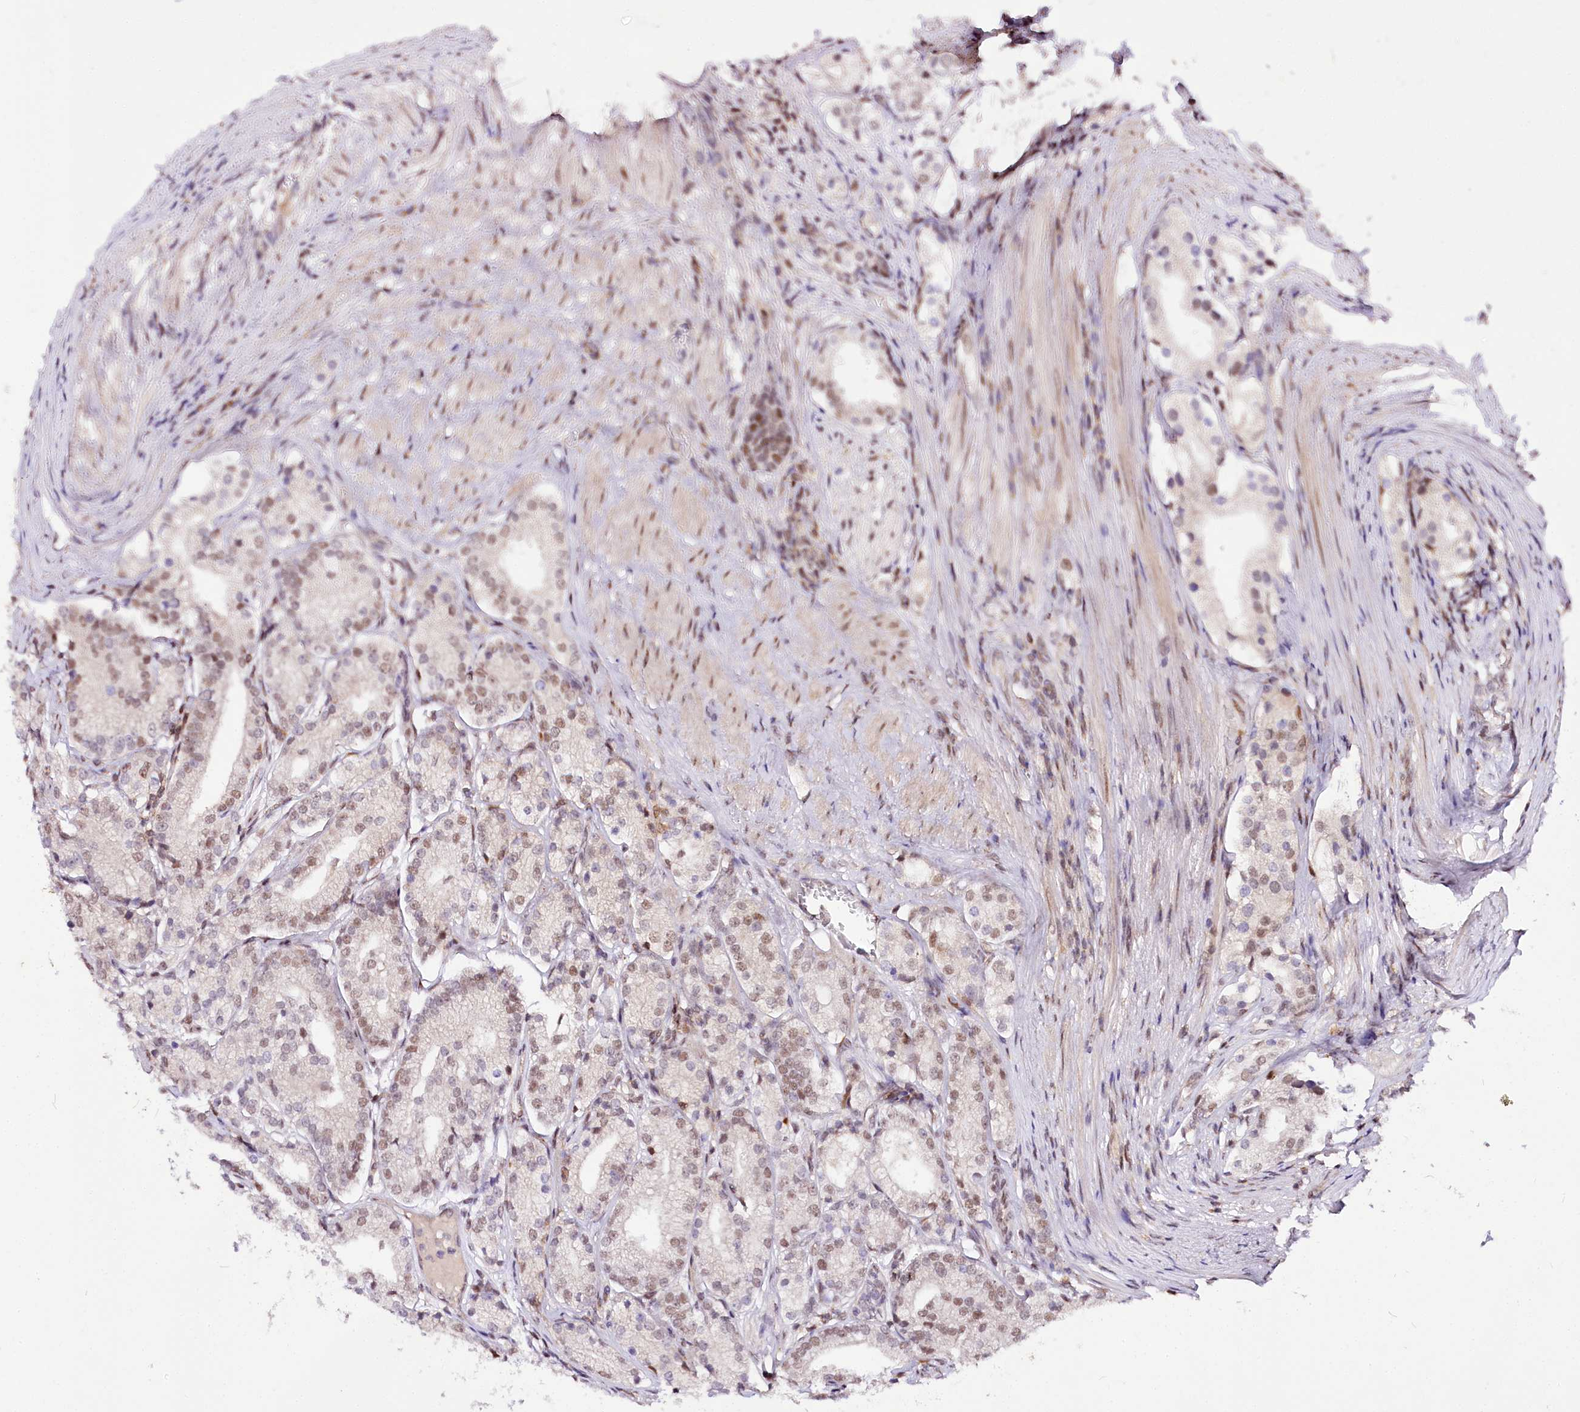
{"staining": {"intensity": "moderate", "quantity": "25%-75%", "location": "nuclear"}, "tissue": "prostate cancer", "cell_type": "Tumor cells", "image_type": "cancer", "snomed": [{"axis": "morphology", "description": "Adenocarcinoma, High grade"}, {"axis": "topography", "description": "Prostate"}], "caption": "A high-resolution image shows immunohistochemistry staining of prostate adenocarcinoma (high-grade), which exhibits moderate nuclear expression in approximately 25%-75% of tumor cells.", "gene": "POLA2", "patient": {"sex": "male", "age": 69}}